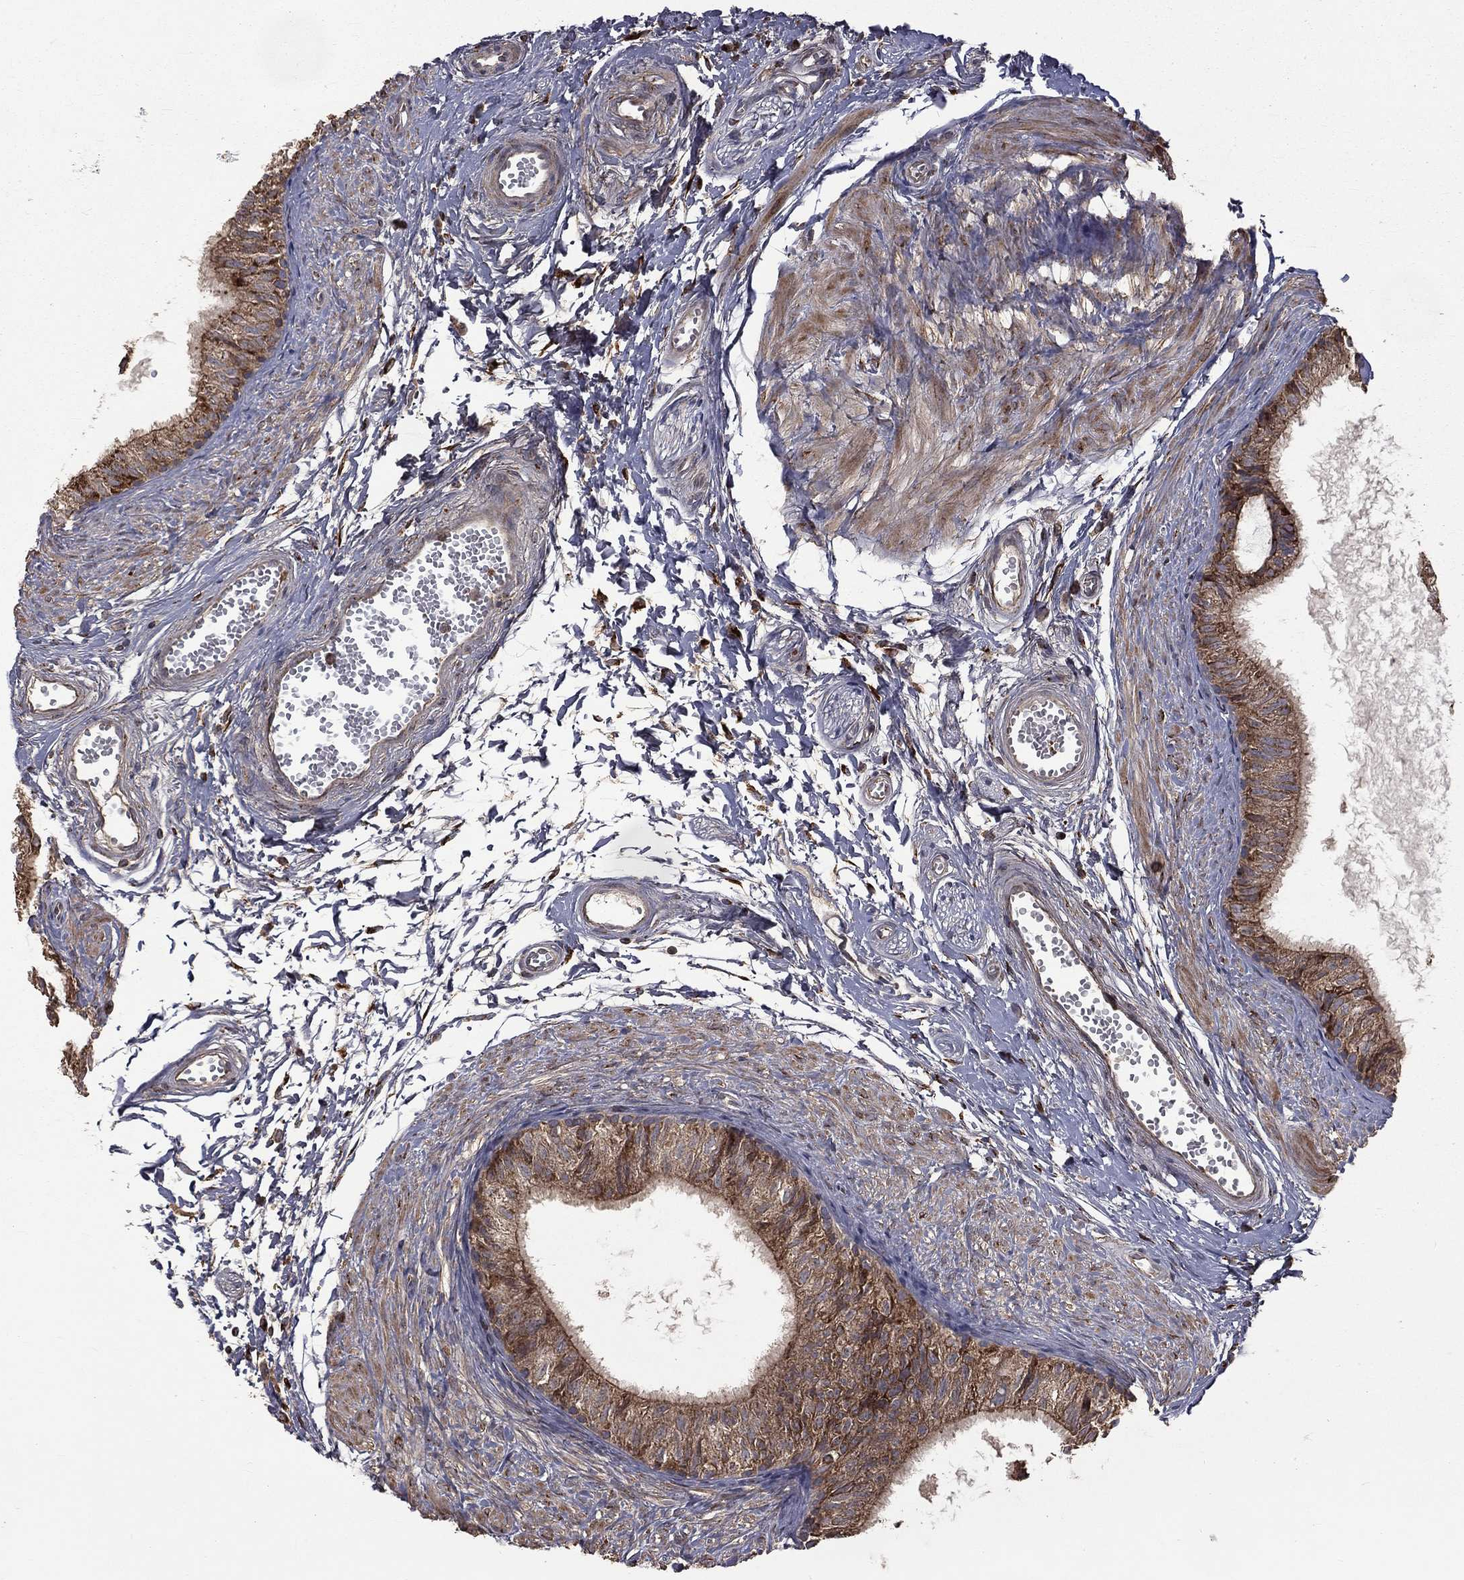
{"staining": {"intensity": "moderate", "quantity": ">75%", "location": "cytoplasmic/membranous"}, "tissue": "epididymis", "cell_type": "Glandular cells", "image_type": "normal", "snomed": [{"axis": "morphology", "description": "Normal tissue, NOS"}, {"axis": "topography", "description": "Epididymis"}], "caption": "Moderate cytoplasmic/membranous staining for a protein is seen in approximately >75% of glandular cells of benign epididymis using IHC.", "gene": "OLFML1", "patient": {"sex": "male", "age": 22}}